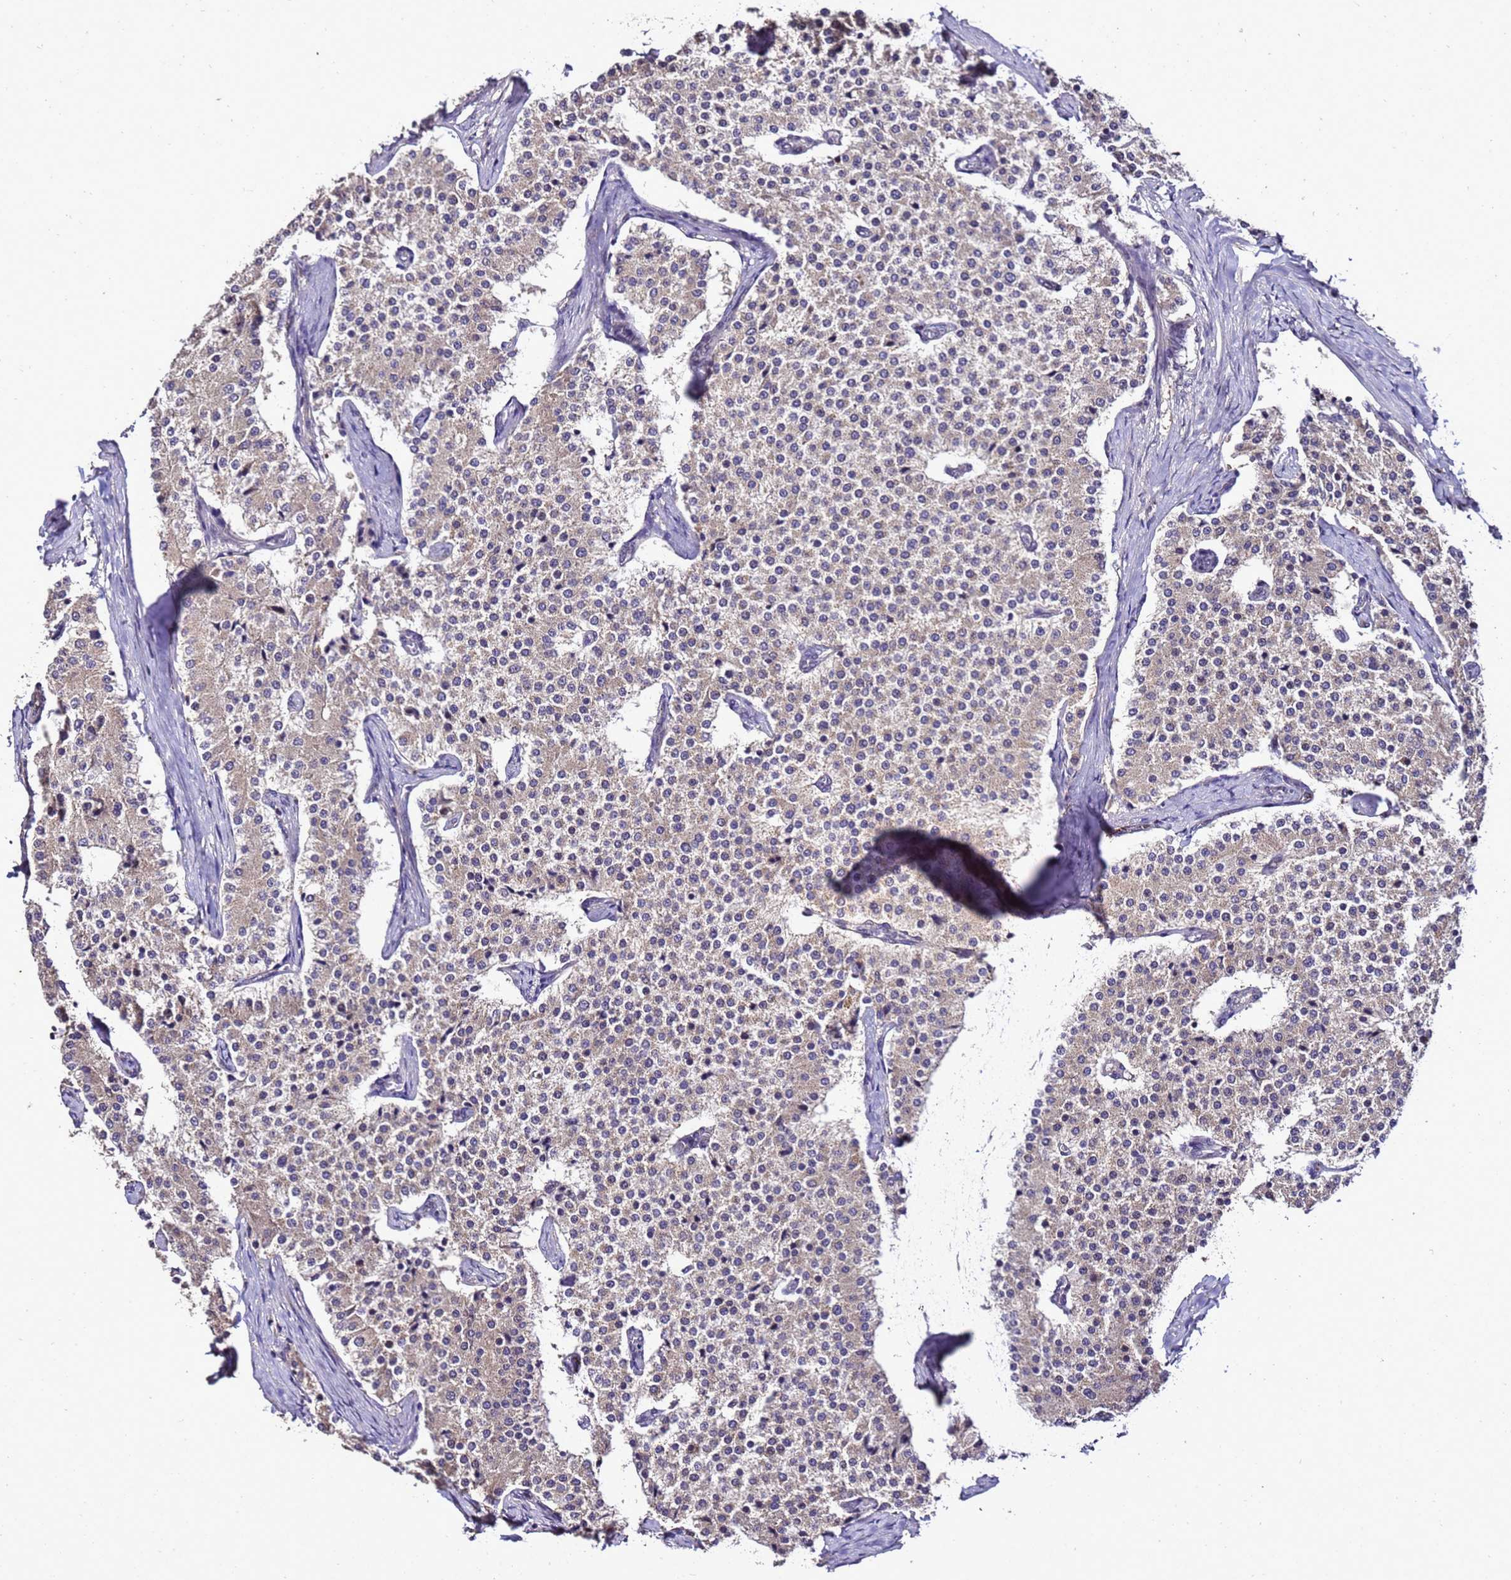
{"staining": {"intensity": "weak", "quantity": "25%-75%", "location": "cytoplasmic/membranous"}, "tissue": "carcinoid", "cell_type": "Tumor cells", "image_type": "cancer", "snomed": [{"axis": "morphology", "description": "Carcinoid, malignant, NOS"}, {"axis": "topography", "description": "Colon"}], "caption": "Protein expression analysis of human carcinoid reveals weak cytoplasmic/membranous expression in about 25%-75% of tumor cells.", "gene": "ZNF329", "patient": {"sex": "female", "age": 52}}